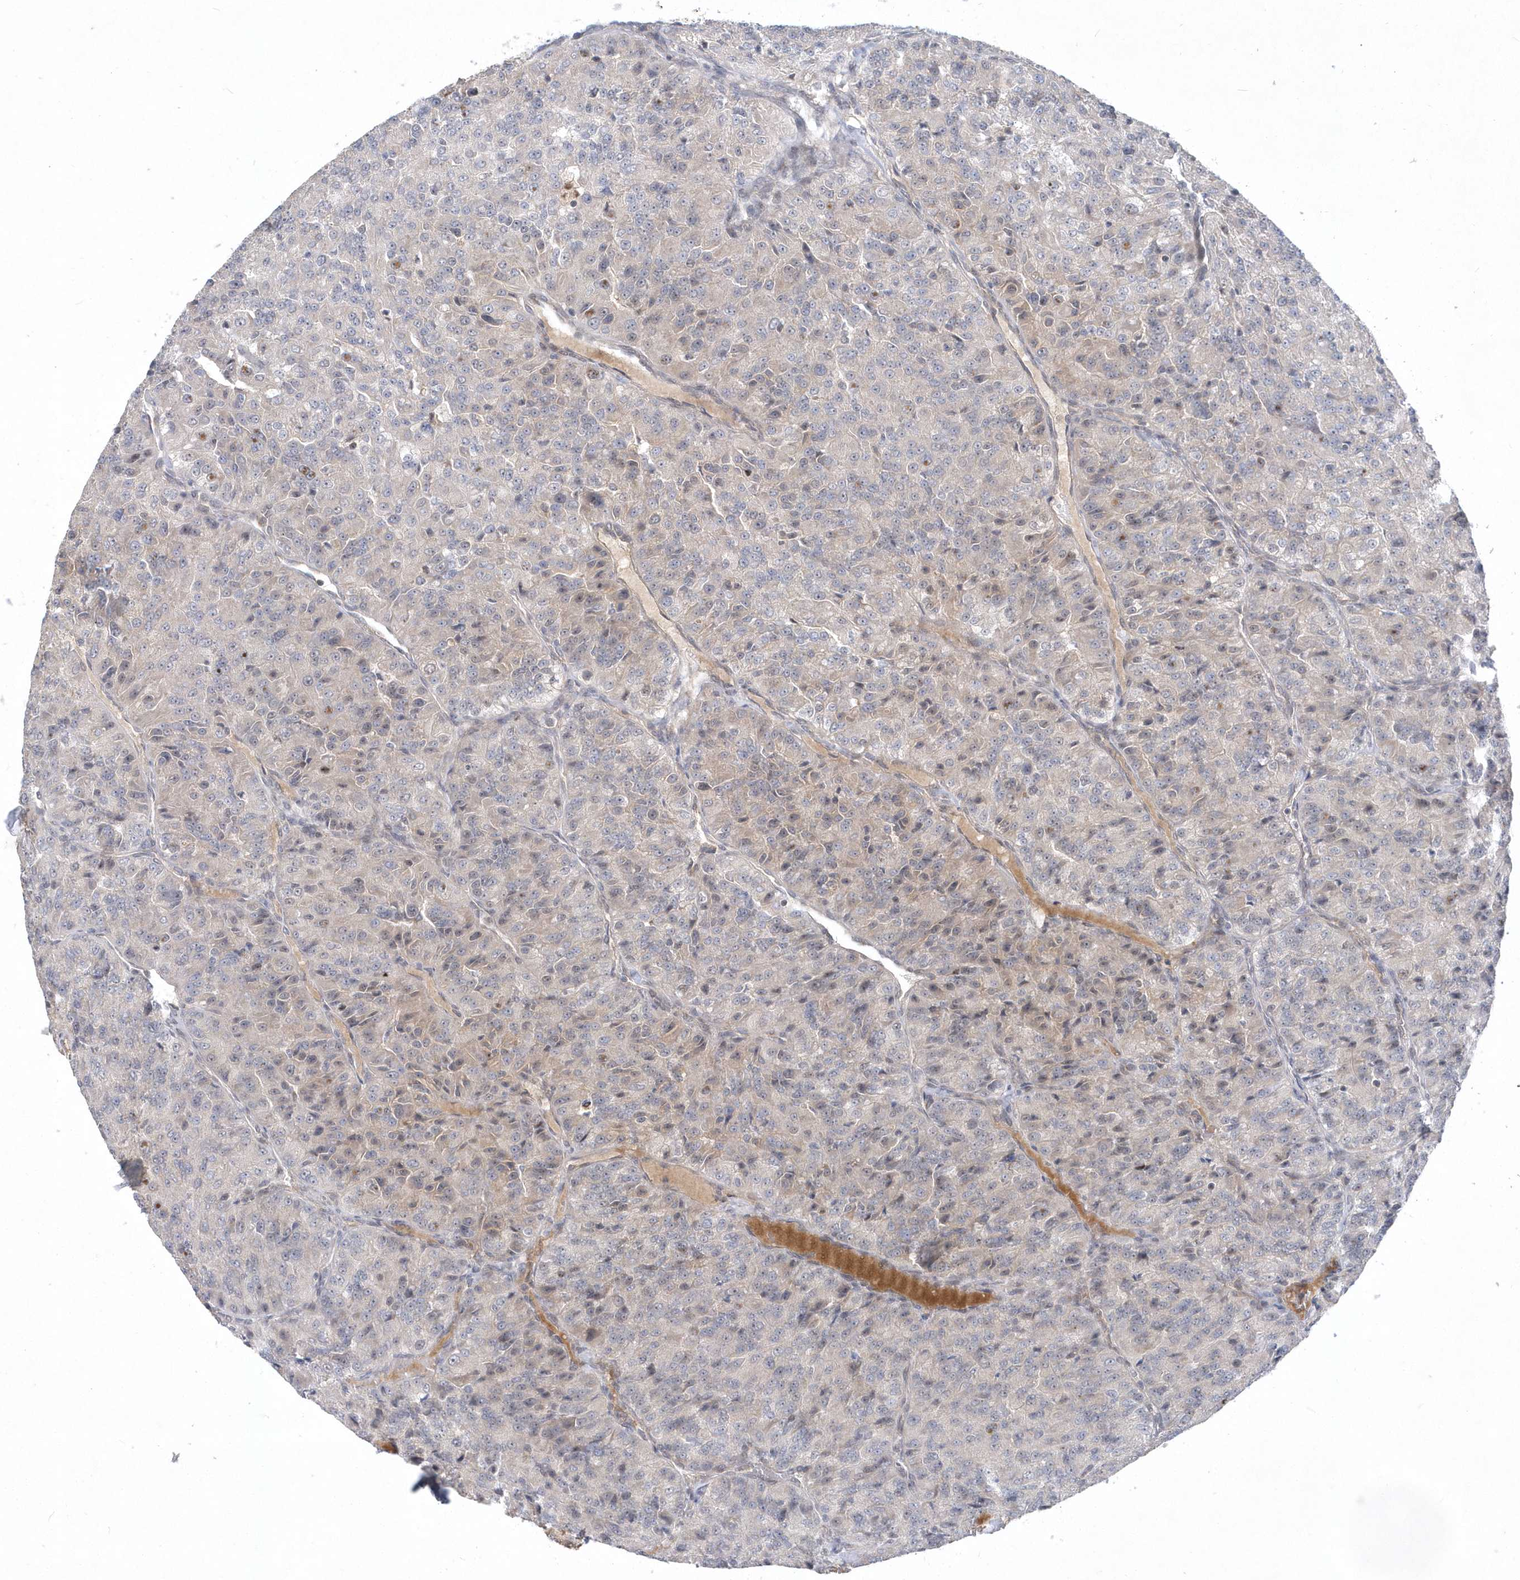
{"staining": {"intensity": "weak", "quantity": "<25%", "location": "cytoplasmic/membranous"}, "tissue": "renal cancer", "cell_type": "Tumor cells", "image_type": "cancer", "snomed": [{"axis": "morphology", "description": "Adenocarcinoma, NOS"}, {"axis": "topography", "description": "Kidney"}], "caption": "High magnification brightfield microscopy of adenocarcinoma (renal) stained with DAB (brown) and counterstained with hematoxylin (blue): tumor cells show no significant positivity. Nuclei are stained in blue.", "gene": "MXI1", "patient": {"sex": "female", "age": 63}}